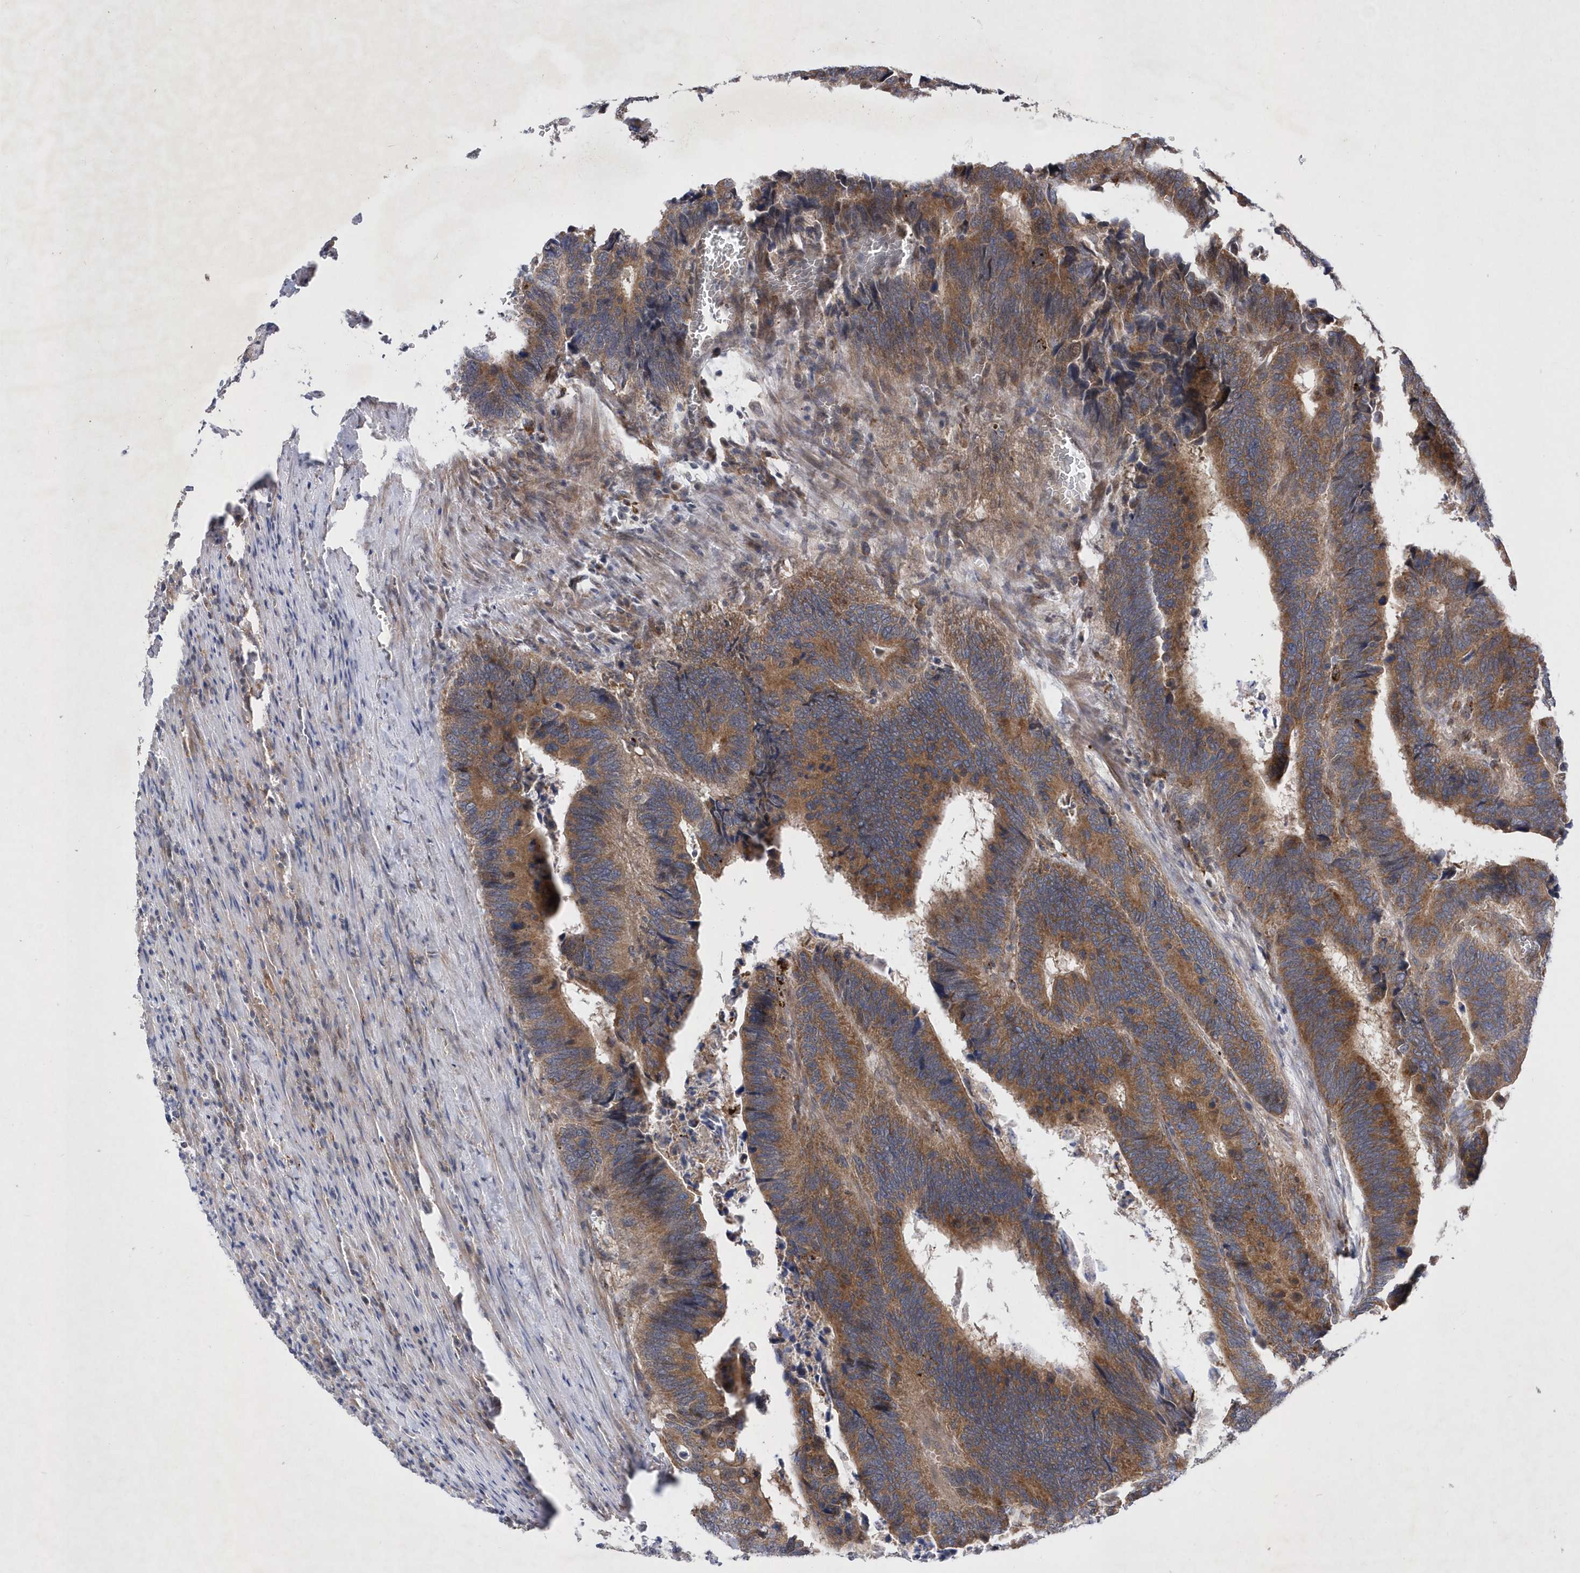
{"staining": {"intensity": "moderate", "quantity": ">75%", "location": "cytoplasmic/membranous"}, "tissue": "colorectal cancer", "cell_type": "Tumor cells", "image_type": "cancer", "snomed": [{"axis": "morphology", "description": "Adenocarcinoma, NOS"}, {"axis": "topography", "description": "Colon"}], "caption": "Immunohistochemical staining of colorectal cancer (adenocarcinoma) demonstrates moderate cytoplasmic/membranous protein expression in about >75% of tumor cells.", "gene": "LONRF2", "patient": {"sex": "male", "age": 72}}